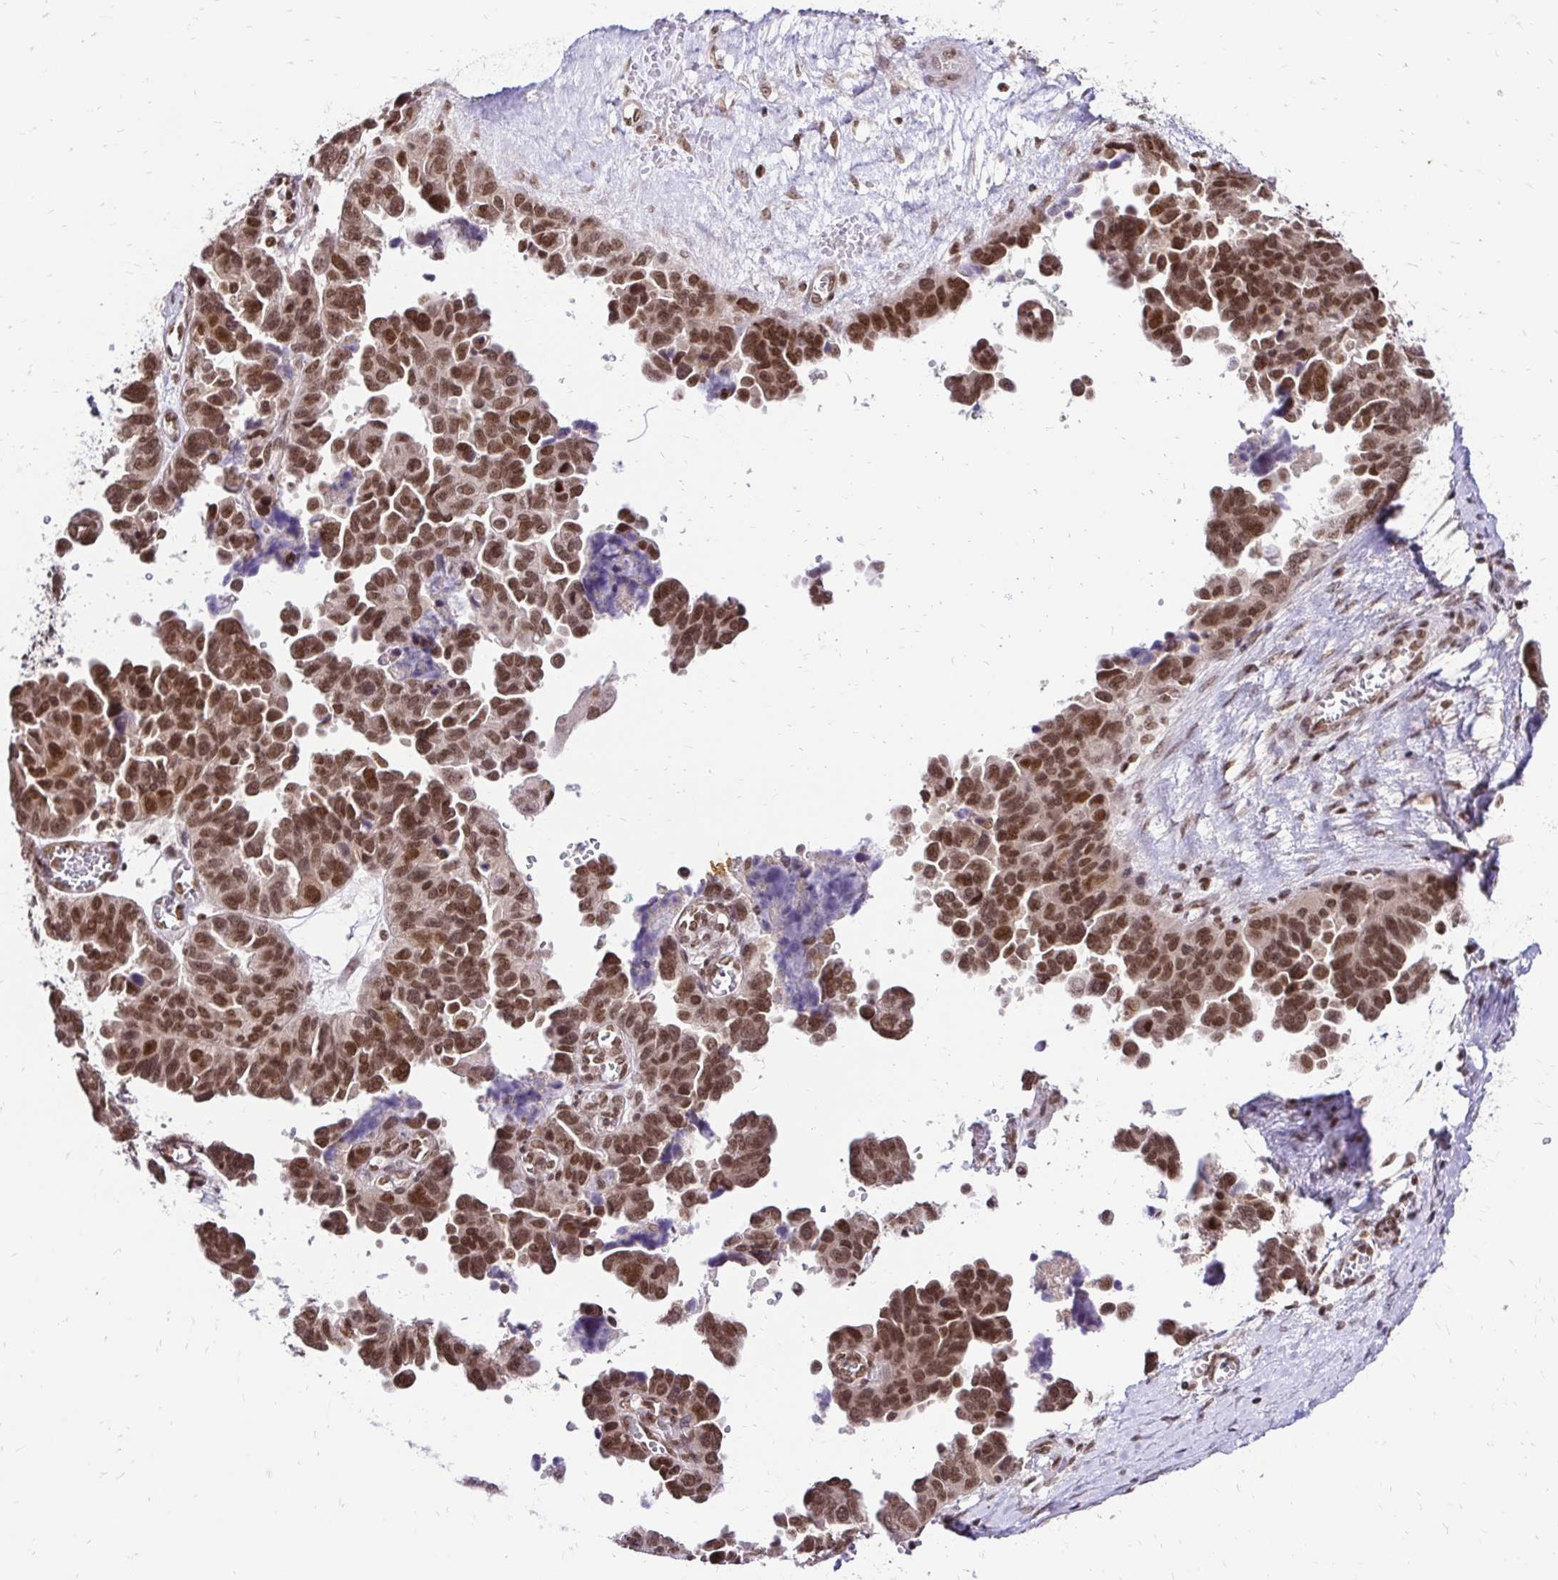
{"staining": {"intensity": "moderate", "quantity": ">75%", "location": "nuclear"}, "tissue": "ovarian cancer", "cell_type": "Tumor cells", "image_type": "cancer", "snomed": [{"axis": "morphology", "description": "Cystadenocarcinoma, serous, NOS"}, {"axis": "topography", "description": "Ovary"}], "caption": "Human serous cystadenocarcinoma (ovarian) stained with a brown dye demonstrates moderate nuclear positive expression in approximately >75% of tumor cells.", "gene": "GLYR1", "patient": {"sex": "female", "age": 64}}